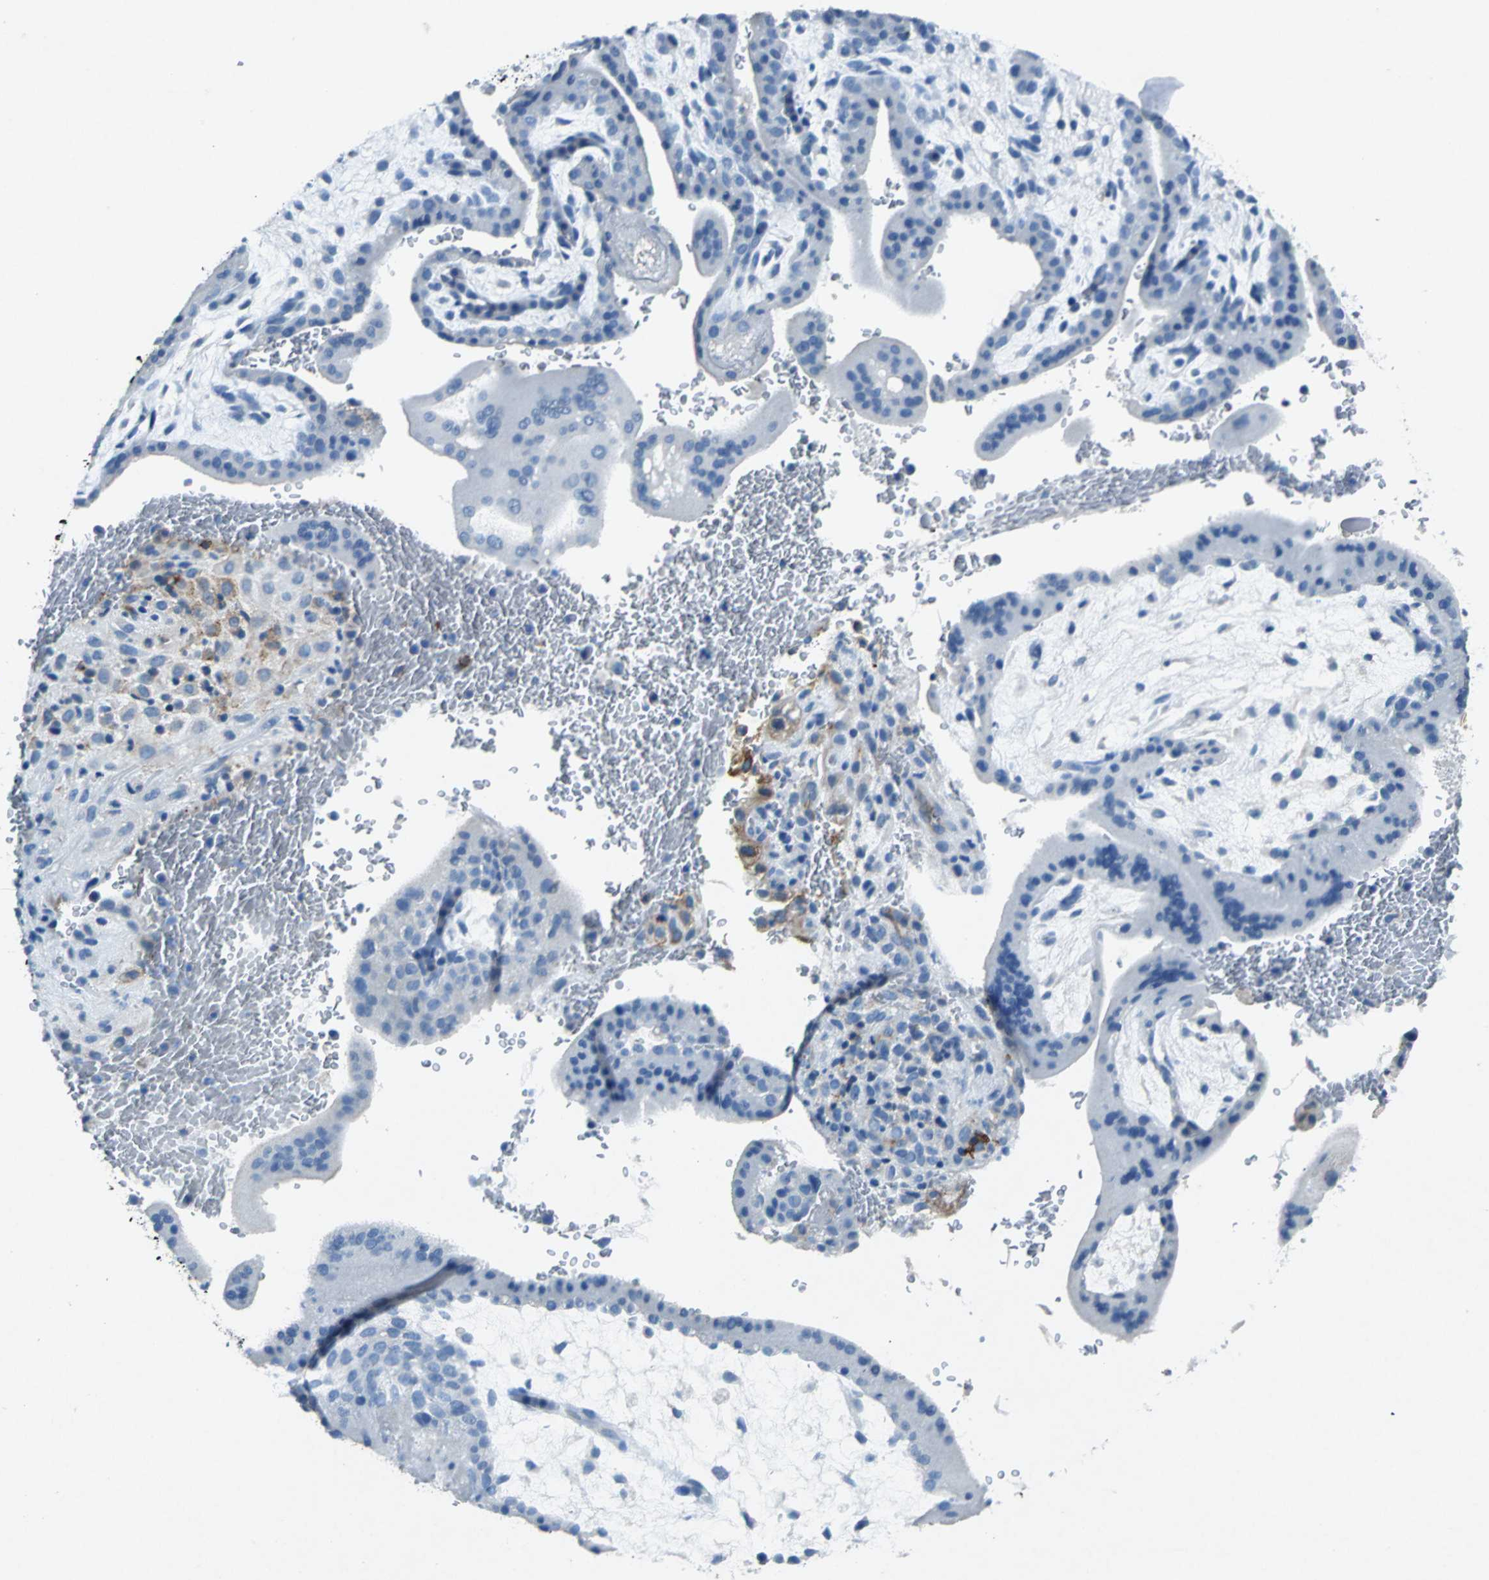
{"staining": {"intensity": "moderate", "quantity": "<25%", "location": "cytoplasmic/membranous"}, "tissue": "placenta", "cell_type": "Decidual cells", "image_type": "normal", "snomed": [{"axis": "morphology", "description": "Normal tissue, NOS"}, {"axis": "topography", "description": "Placenta"}], "caption": "IHC staining of normal placenta, which exhibits low levels of moderate cytoplasmic/membranous positivity in about <25% of decidual cells indicating moderate cytoplasmic/membranous protein staining. The staining was performed using DAB (brown) for protein detection and nuclei were counterstained in hematoxylin (blue).", "gene": "RPS13", "patient": {"sex": "female", "age": 35}}